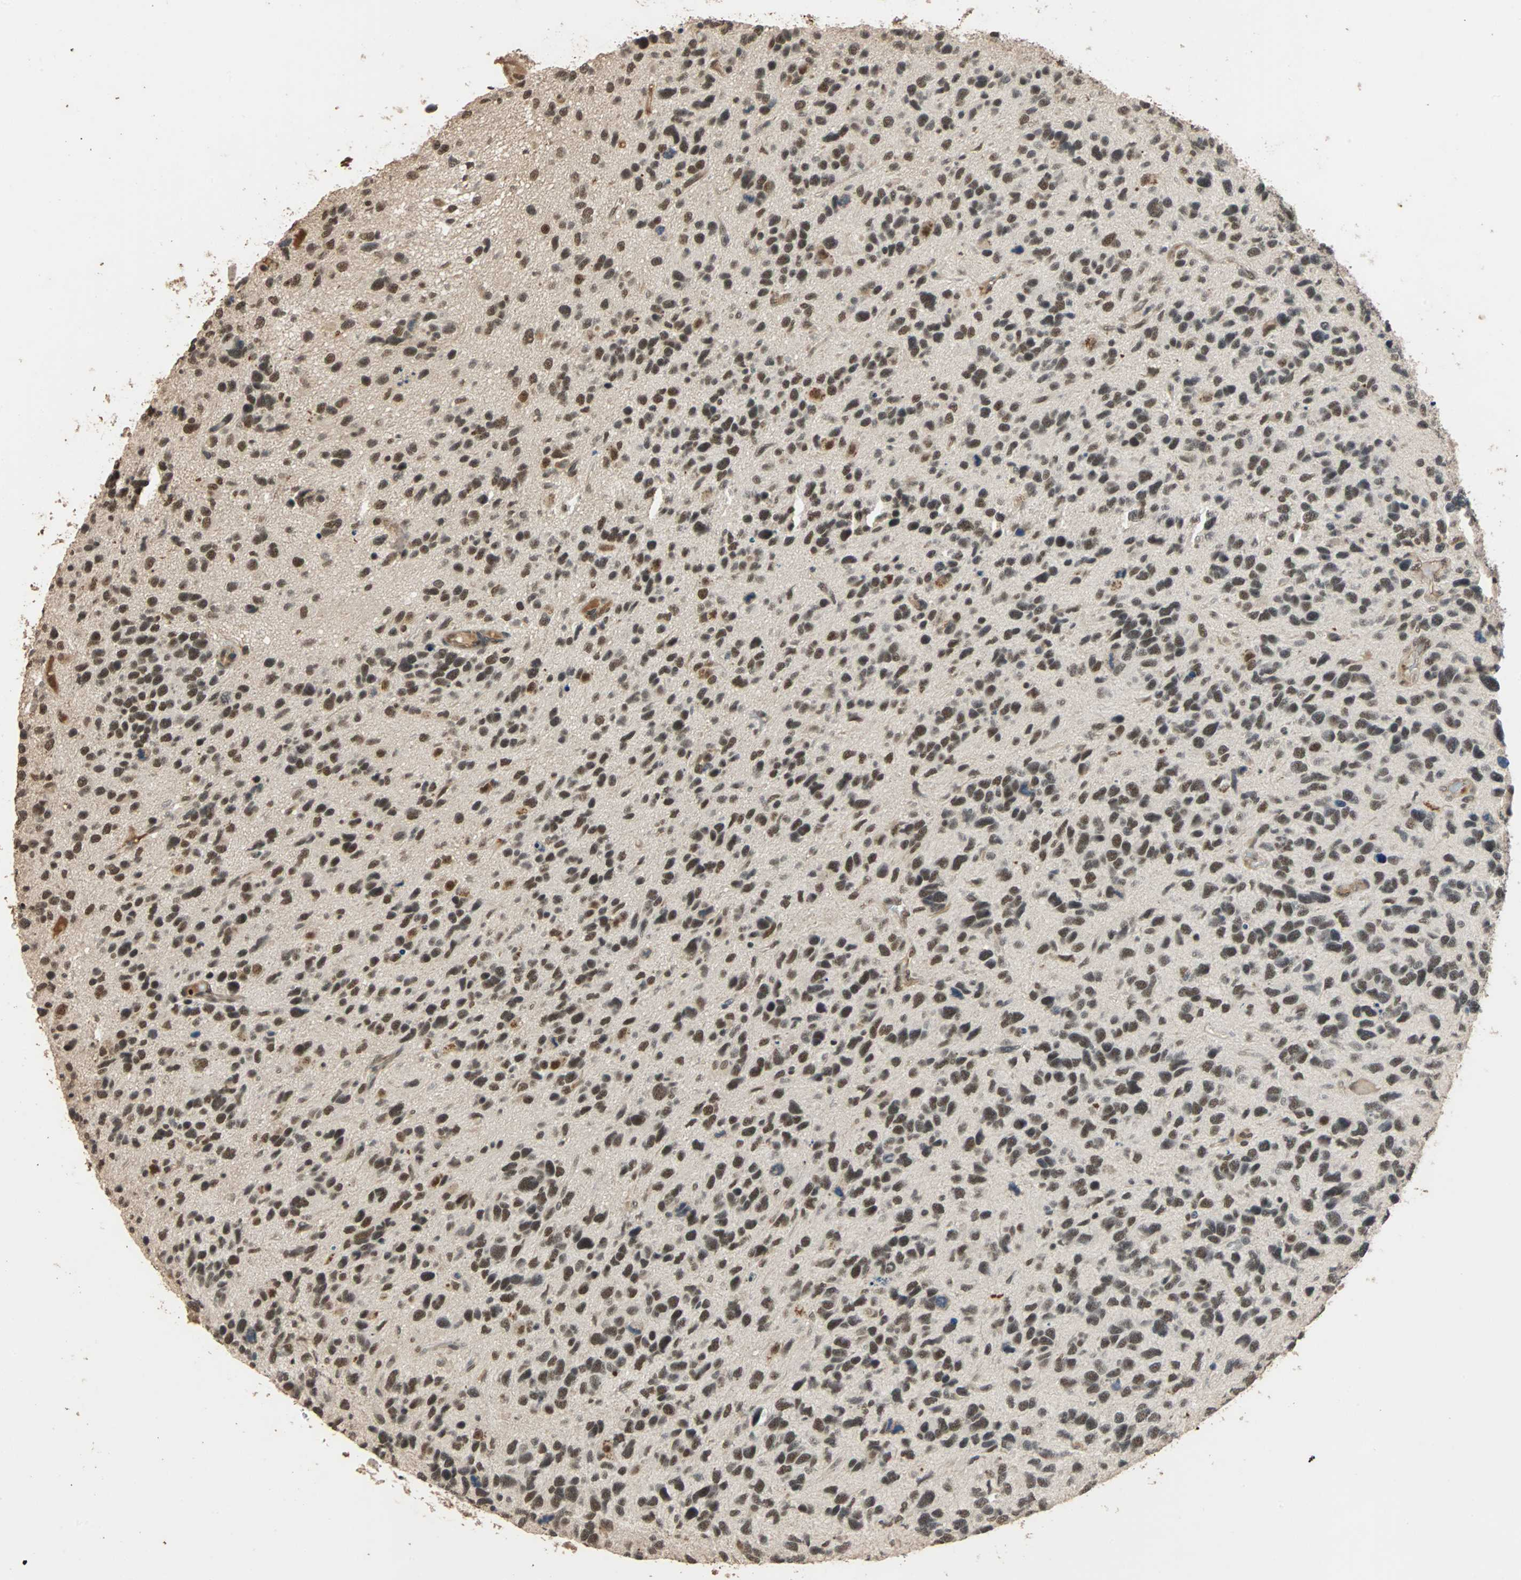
{"staining": {"intensity": "moderate", "quantity": ">75%", "location": "nuclear"}, "tissue": "glioma", "cell_type": "Tumor cells", "image_type": "cancer", "snomed": [{"axis": "morphology", "description": "Glioma, malignant, High grade"}, {"axis": "topography", "description": "Brain"}], "caption": "DAB (3,3'-diaminobenzidine) immunohistochemical staining of human glioma shows moderate nuclear protein staining in about >75% of tumor cells.", "gene": "CDC5L", "patient": {"sex": "female", "age": 58}}